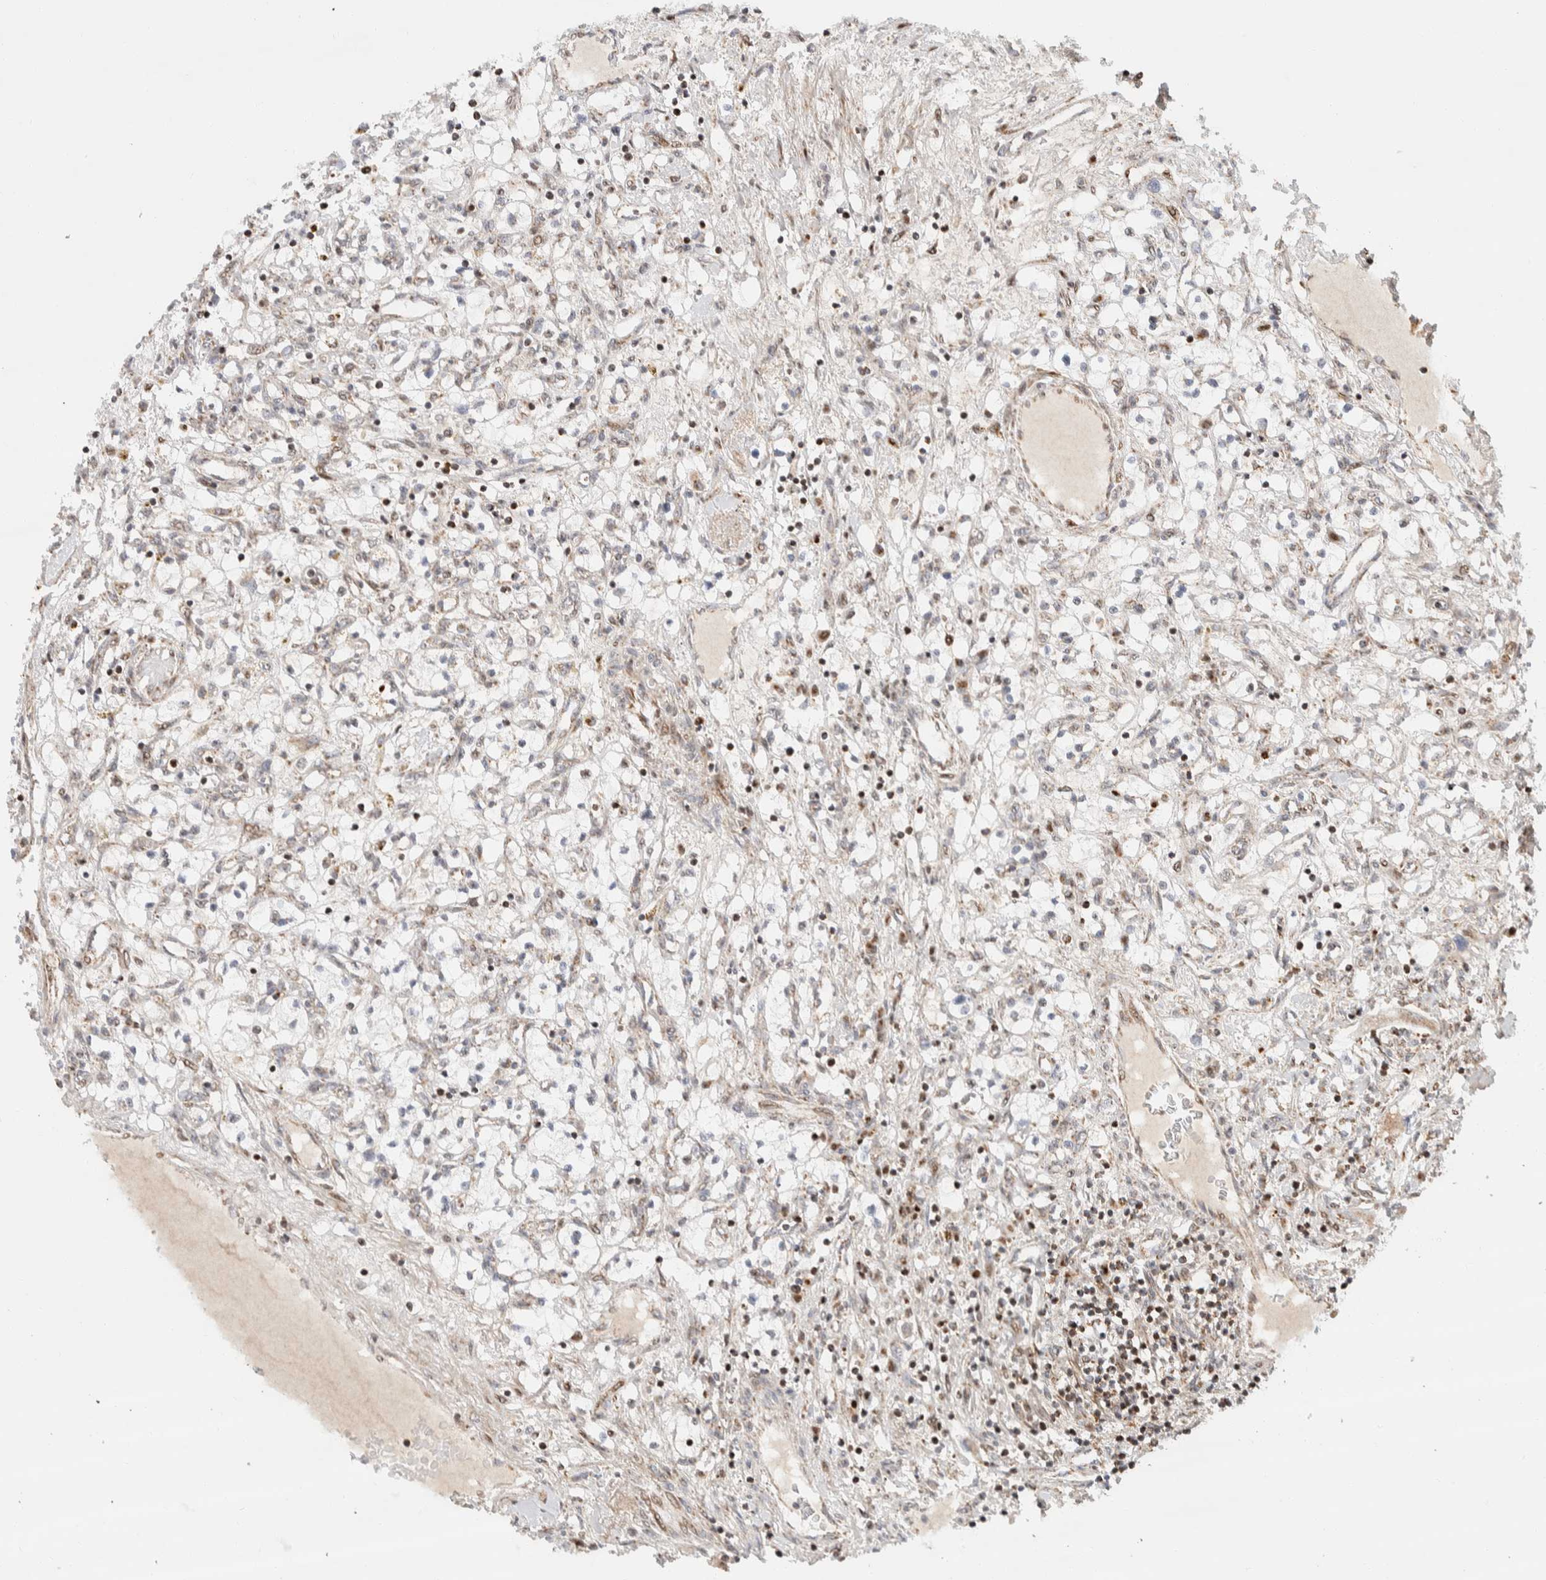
{"staining": {"intensity": "negative", "quantity": "none", "location": "none"}, "tissue": "renal cancer", "cell_type": "Tumor cells", "image_type": "cancer", "snomed": [{"axis": "morphology", "description": "Adenocarcinoma, NOS"}, {"axis": "topography", "description": "Kidney"}], "caption": "Immunohistochemistry (IHC) image of human renal cancer (adenocarcinoma) stained for a protein (brown), which reveals no positivity in tumor cells.", "gene": "TSPAN32", "patient": {"sex": "male", "age": 68}}